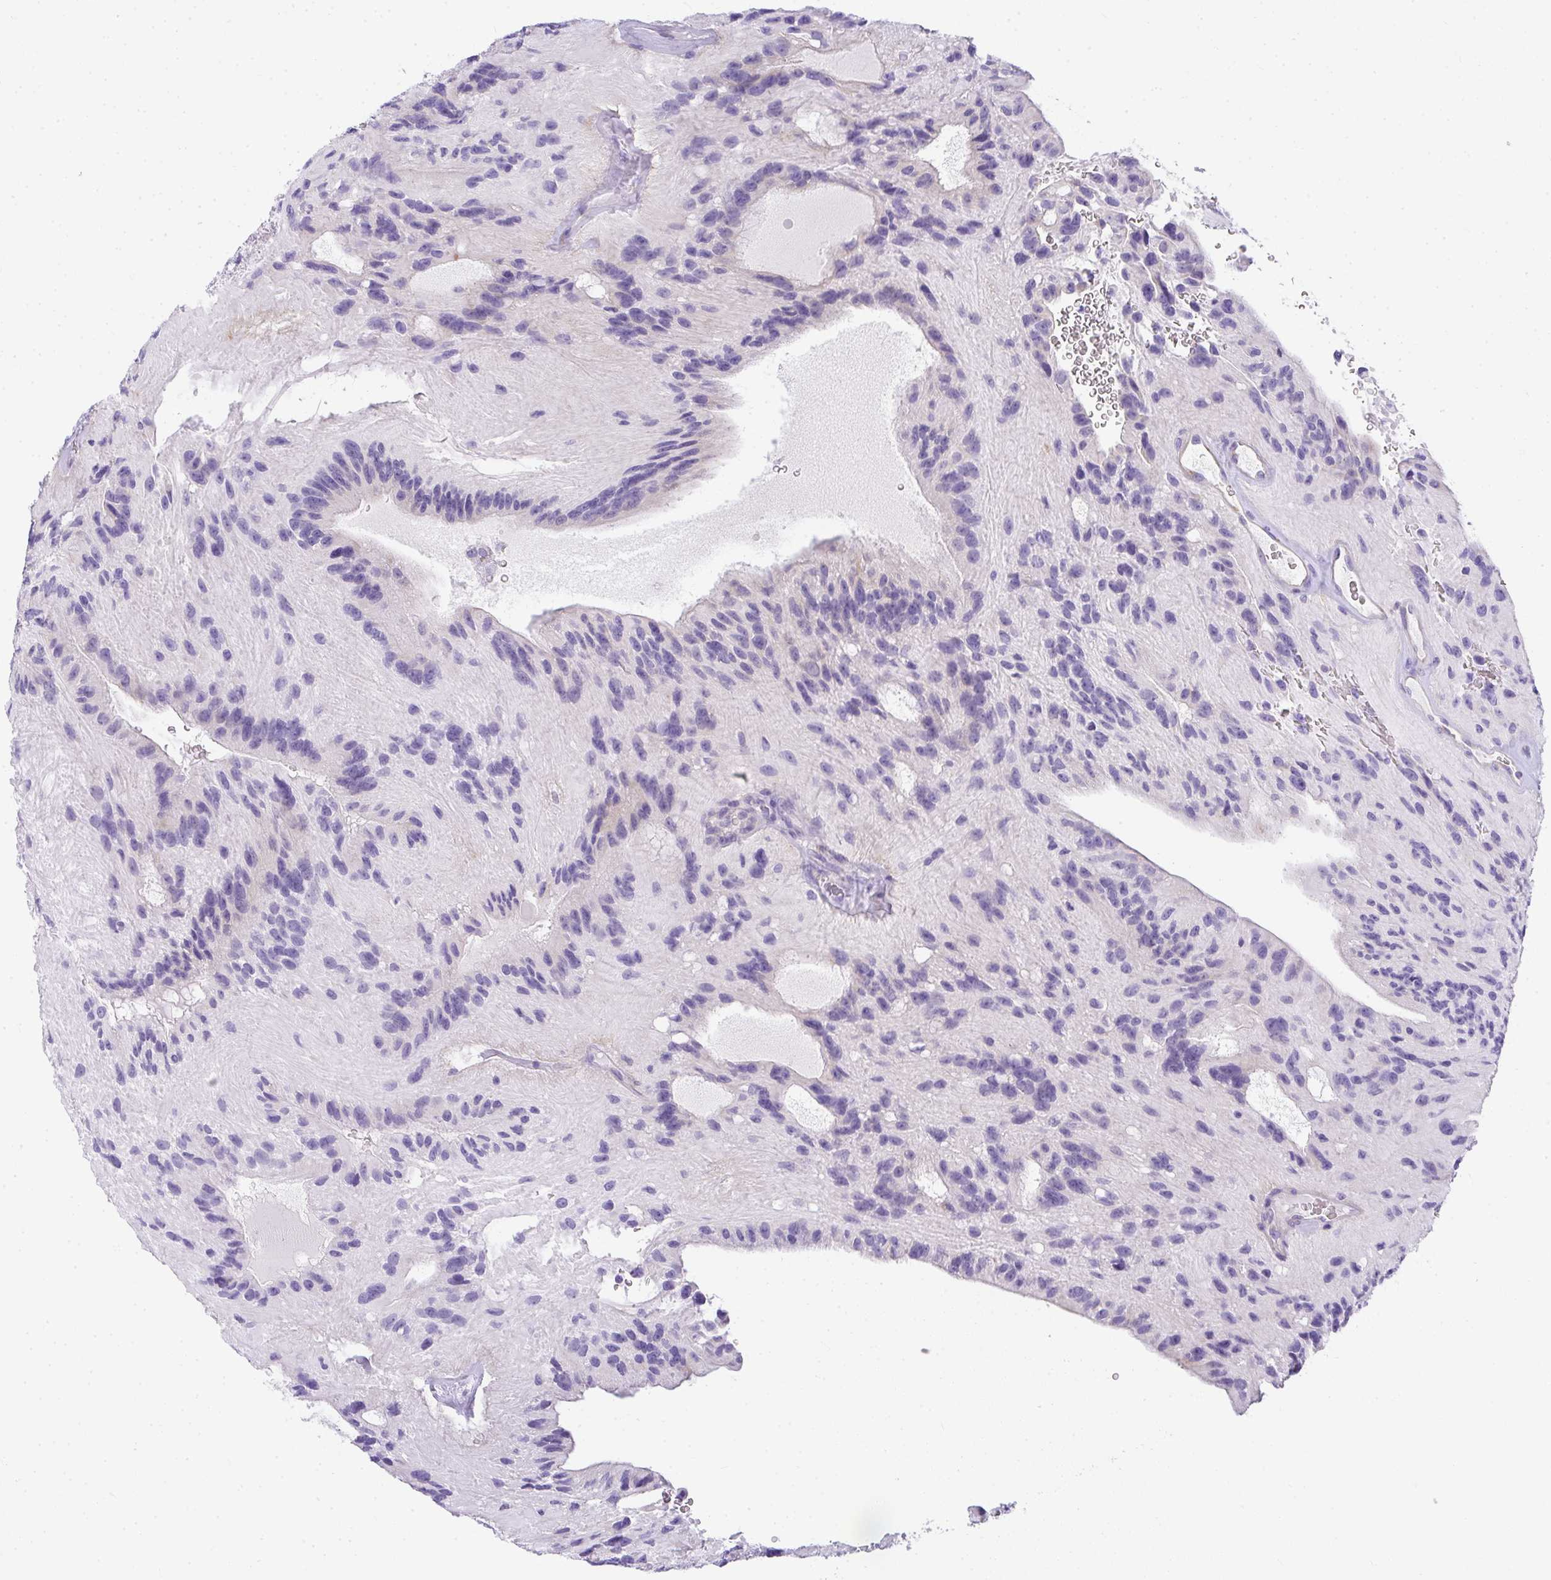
{"staining": {"intensity": "negative", "quantity": "none", "location": "none"}, "tissue": "glioma", "cell_type": "Tumor cells", "image_type": "cancer", "snomed": [{"axis": "morphology", "description": "Glioma, malignant, Low grade"}, {"axis": "topography", "description": "Brain"}], "caption": "This is an immunohistochemistry histopathology image of human glioma. There is no positivity in tumor cells.", "gene": "PLPPR3", "patient": {"sex": "male", "age": 31}}